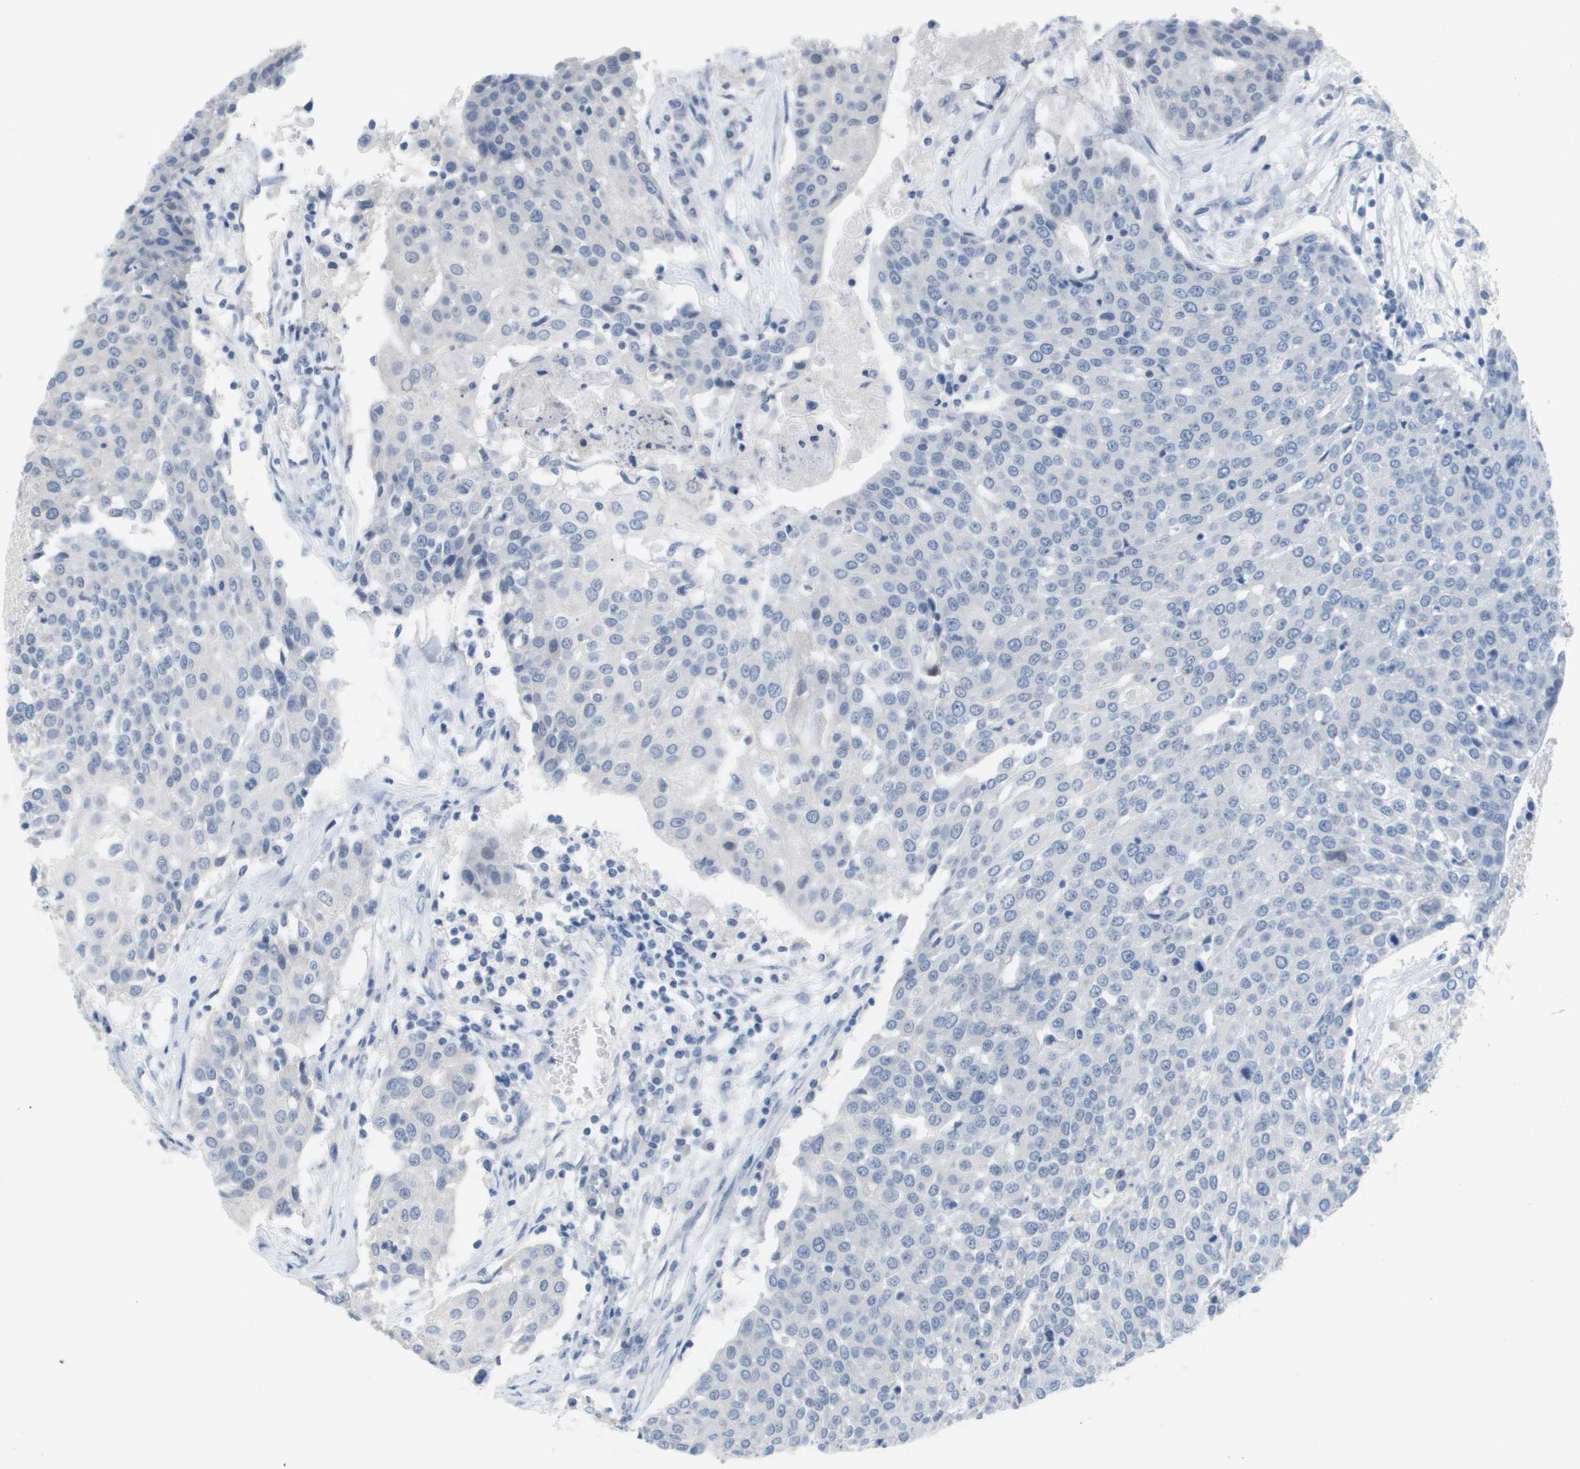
{"staining": {"intensity": "negative", "quantity": "none", "location": "none"}, "tissue": "urothelial cancer", "cell_type": "Tumor cells", "image_type": "cancer", "snomed": [{"axis": "morphology", "description": "Urothelial carcinoma, High grade"}, {"axis": "topography", "description": "Urinary bladder"}], "caption": "This is an immunohistochemistry (IHC) photomicrograph of human urothelial carcinoma (high-grade). There is no positivity in tumor cells.", "gene": "PDE4A", "patient": {"sex": "female", "age": 85}}